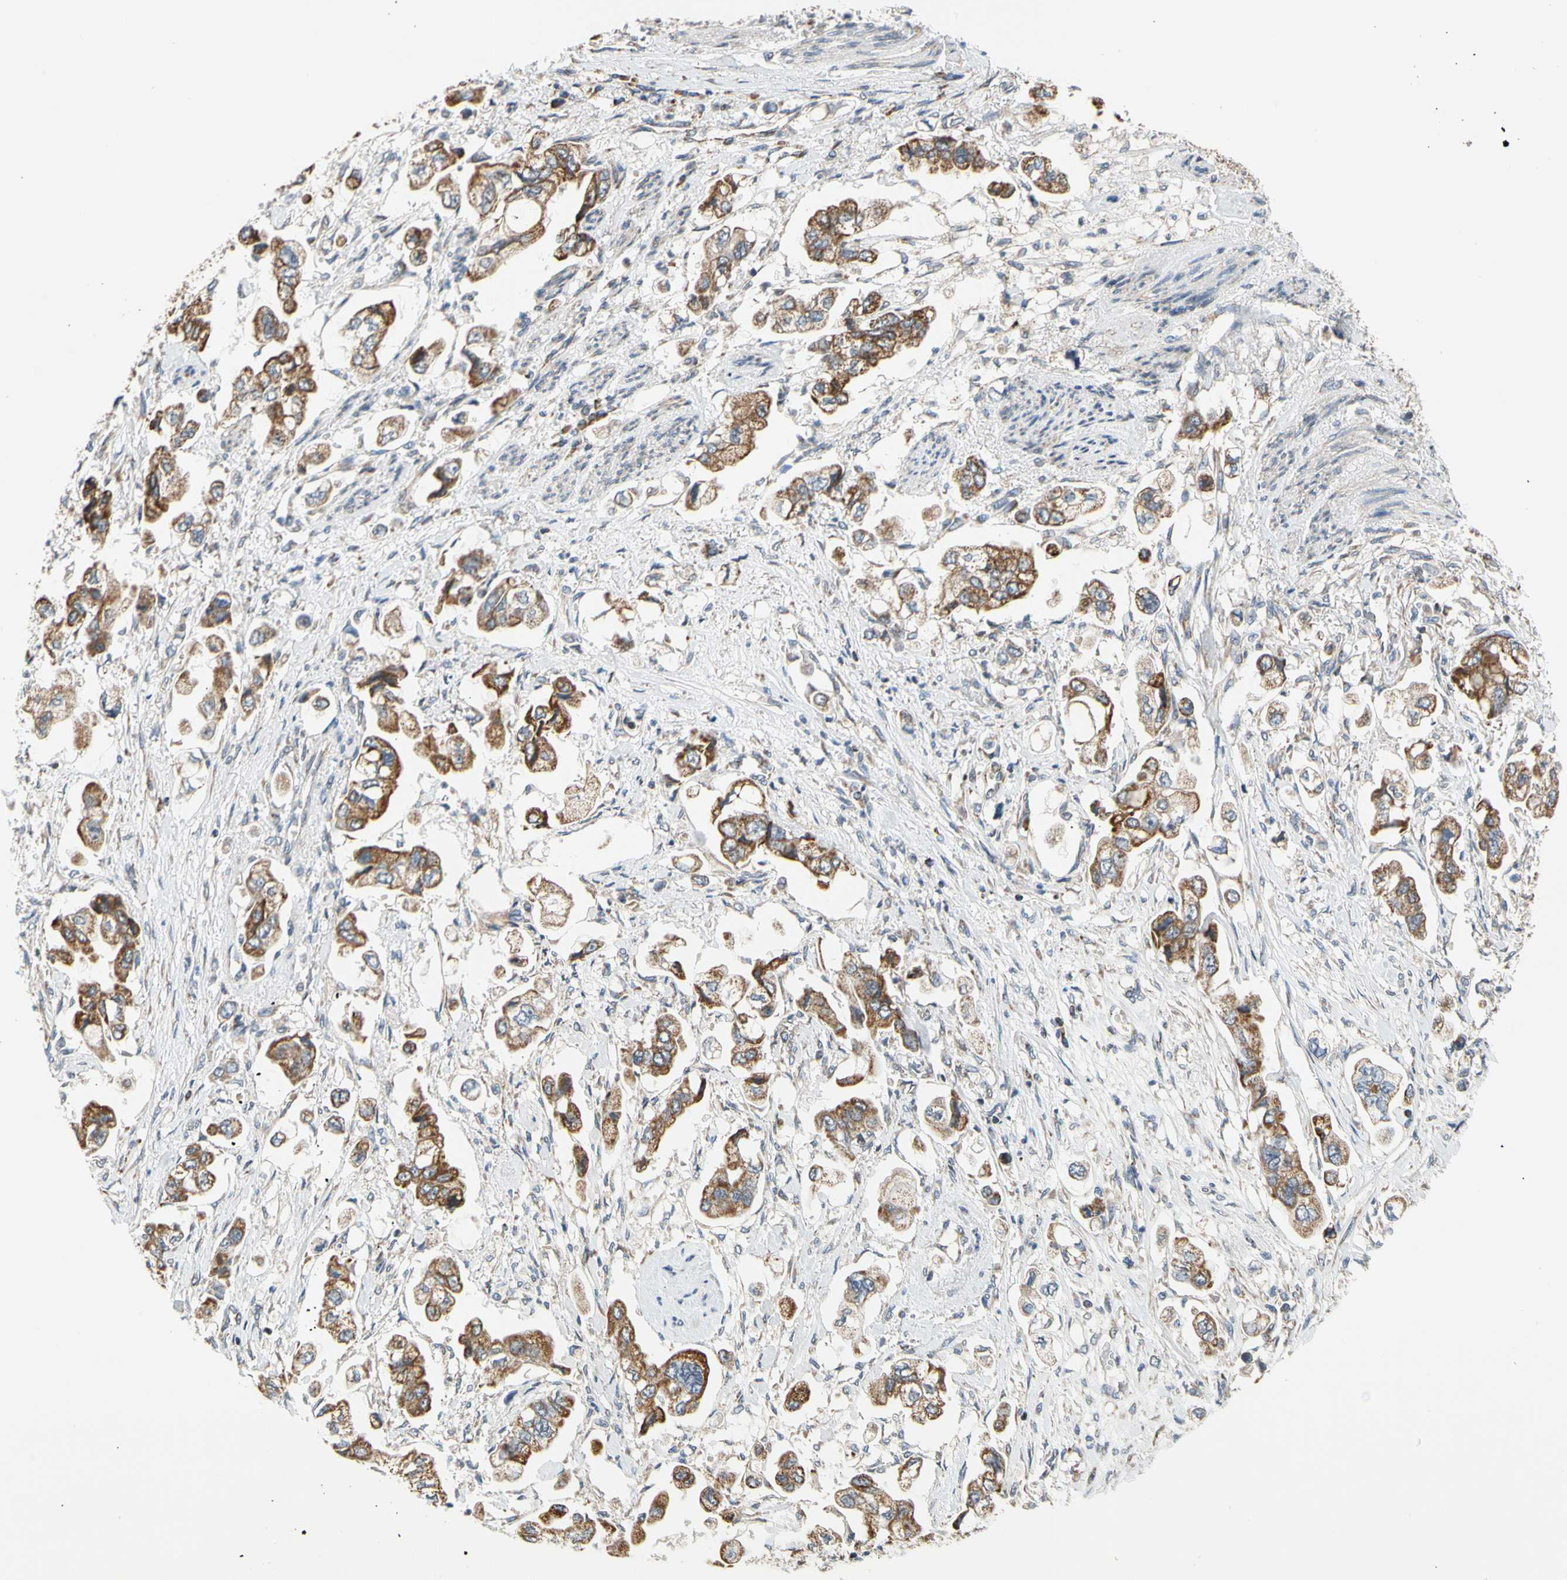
{"staining": {"intensity": "moderate", "quantity": ">75%", "location": "cytoplasmic/membranous"}, "tissue": "stomach cancer", "cell_type": "Tumor cells", "image_type": "cancer", "snomed": [{"axis": "morphology", "description": "Adenocarcinoma, NOS"}, {"axis": "topography", "description": "Stomach"}], "caption": "Brown immunohistochemical staining in adenocarcinoma (stomach) shows moderate cytoplasmic/membranous staining in about >75% of tumor cells.", "gene": "KHDC4", "patient": {"sex": "male", "age": 62}}